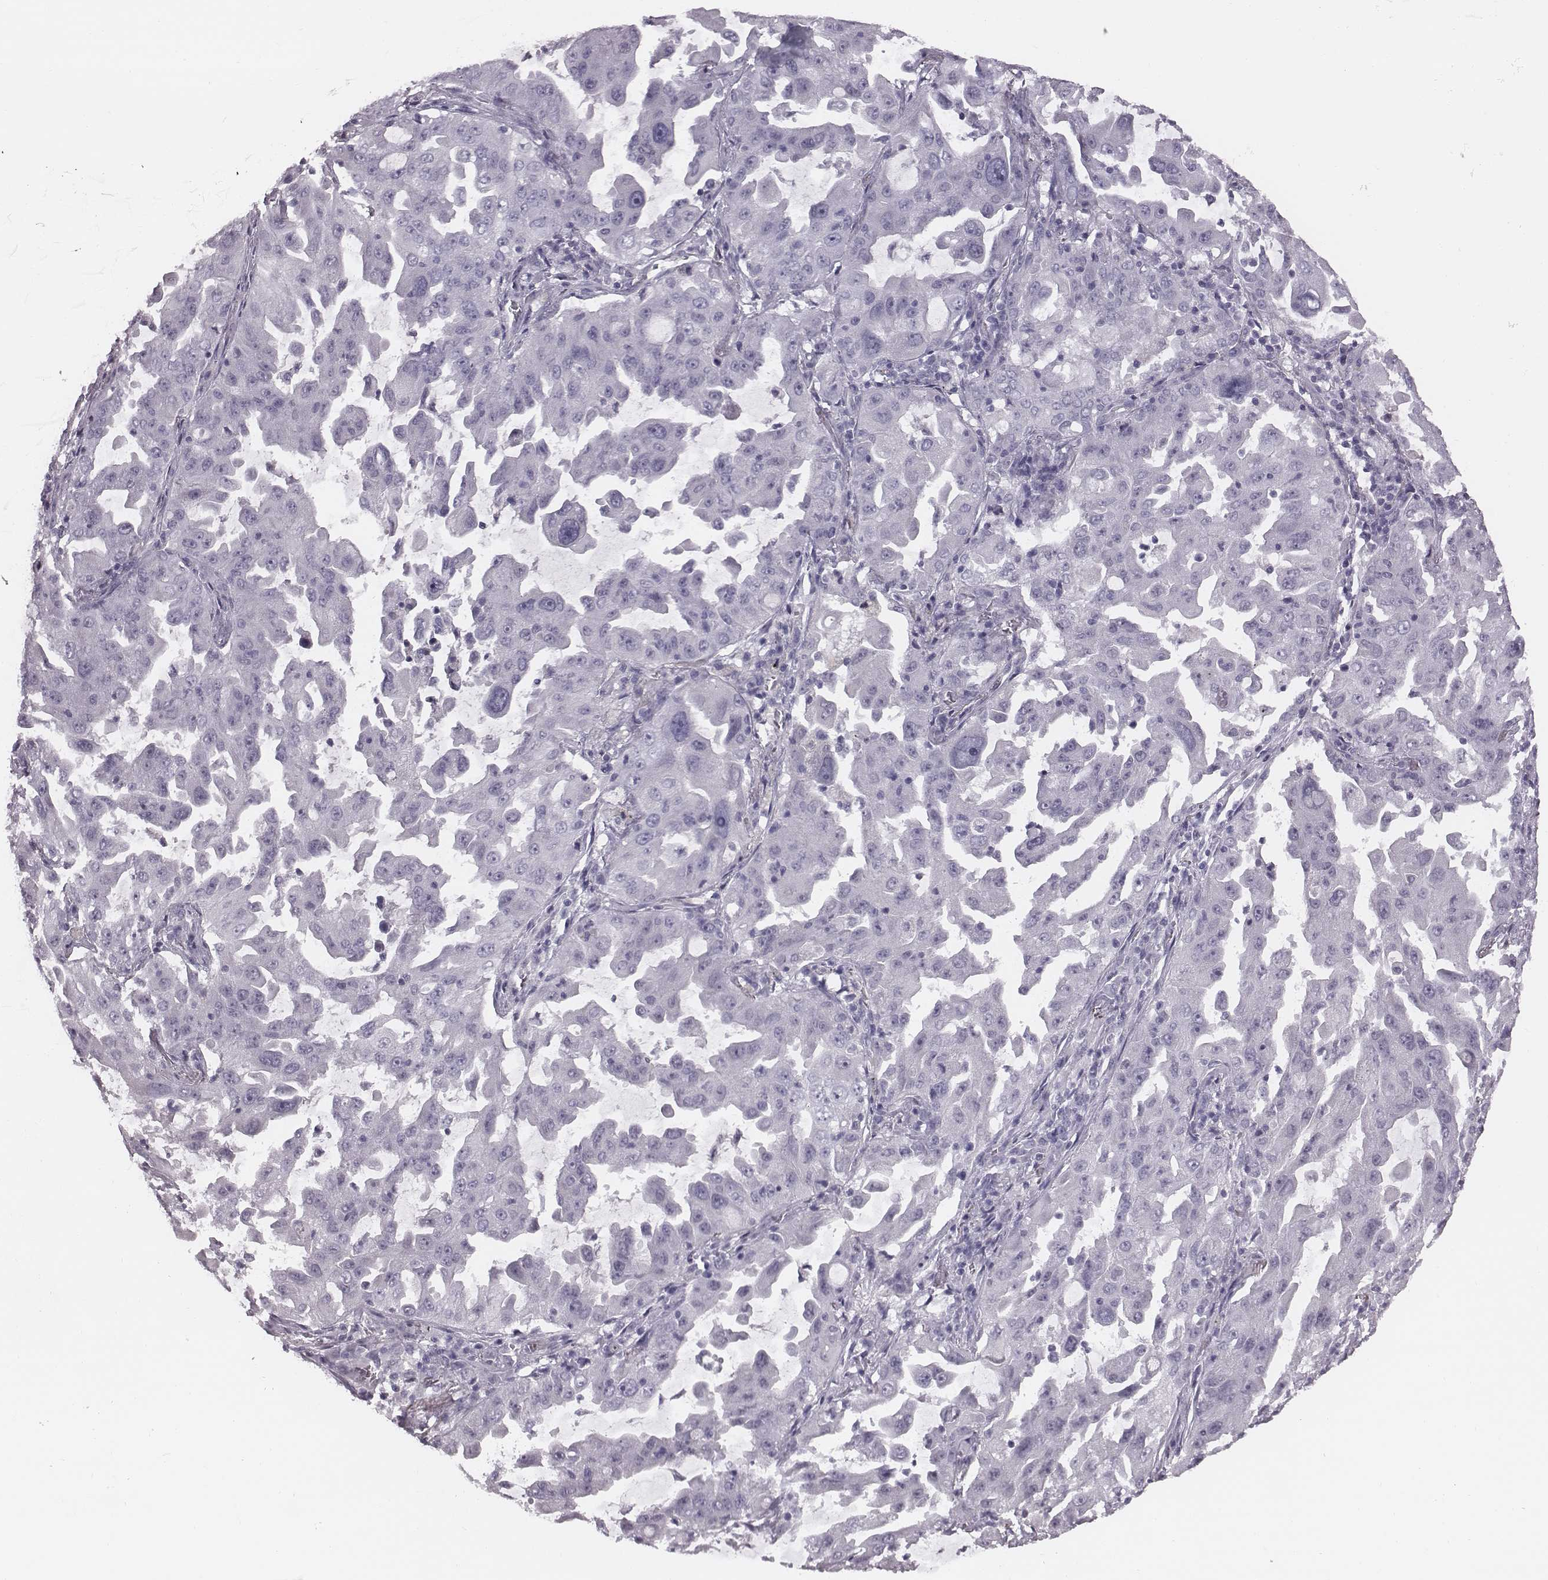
{"staining": {"intensity": "negative", "quantity": "none", "location": "none"}, "tissue": "lung cancer", "cell_type": "Tumor cells", "image_type": "cancer", "snomed": [{"axis": "morphology", "description": "Adenocarcinoma, NOS"}, {"axis": "topography", "description": "Lung"}], "caption": "The micrograph exhibits no significant expression in tumor cells of adenocarcinoma (lung).", "gene": "PDE8B", "patient": {"sex": "female", "age": 61}}